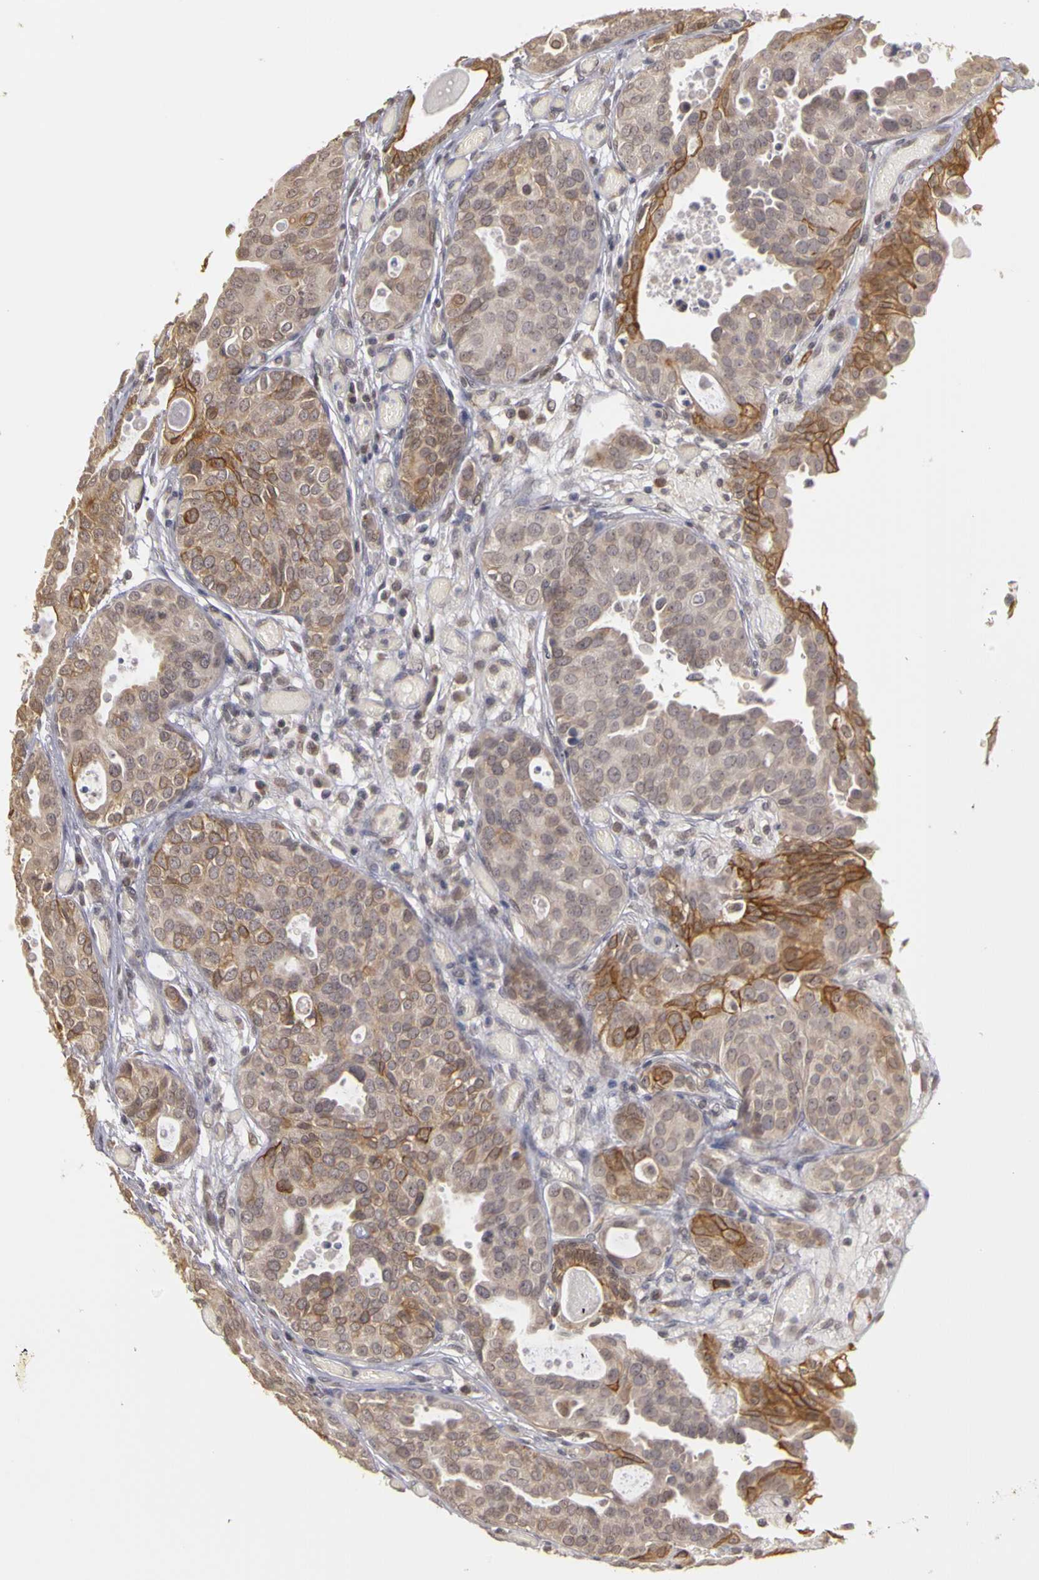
{"staining": {"intensity": "moderate", "quantity": "<25%", "location": "cytoplasmic/membranous"}, "tissue": "urothelial cancer", "cell_type": "Tumor cells", "image_type": "cancer", "snomed": [{"axis": "morphology", "description": "Urothelial carcinoma, High grade"}, {"axis": "topography", "description": "Urinary bladder"}], "caption": "Urothelial cancer stained for a protein exhibits moderate cytoplasmic/membranous positivity in tumor cells.", "gene": "FRMD7", "patient": {"sex": "male", "age": 78}}